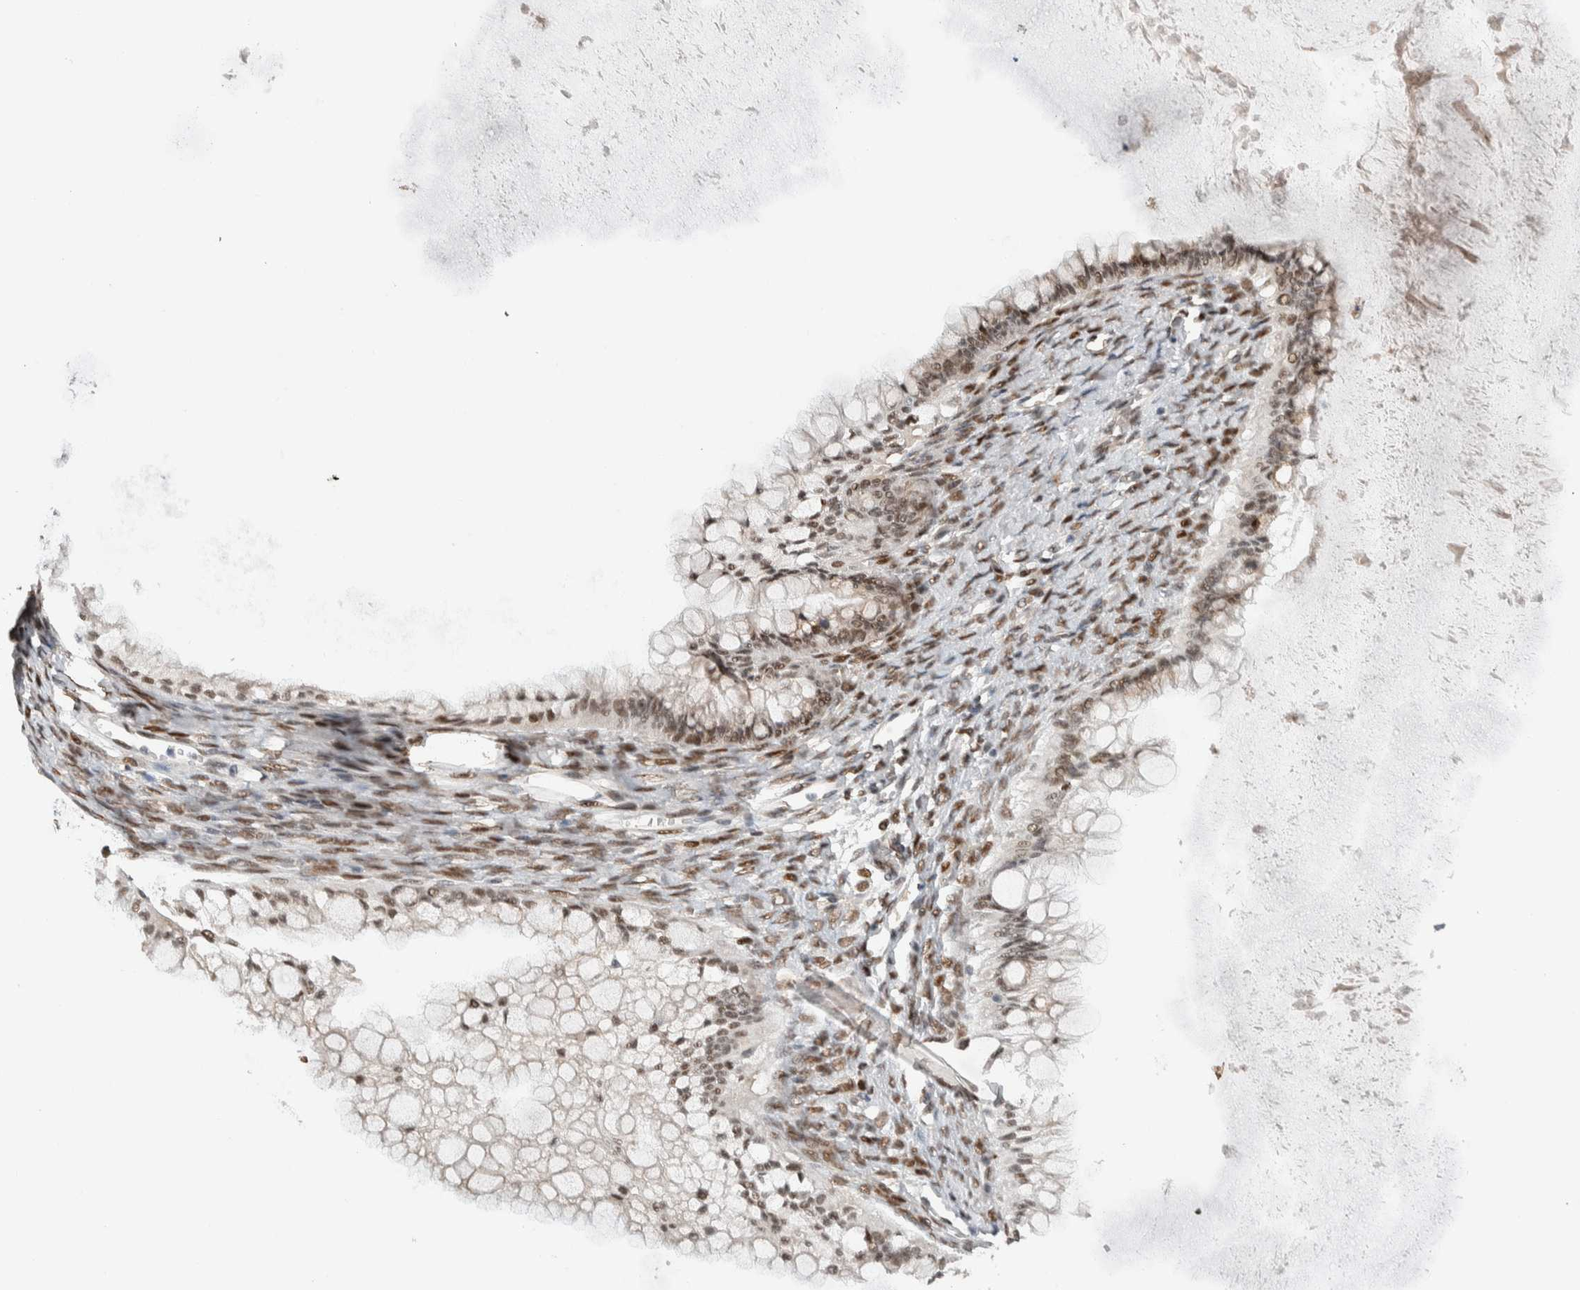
{"staining": {"intensity": "weak", "quantity": ">75%", "location": "nuclear"}, "tissue": "ovarian cancer", "cell_type": "Tumor cells", "image_type": "cancer", "snomed": [{"axis": "morphology", "description": "Cystadenocarcinoma, mucinous, NOS"}, {"axis": "topography", "description": "Ovary"}], "caption": "A high-resolution photomicrograph shows IHC staining of ovarian cancer, which demonstrates weak nuclear positivity in approximately >75% of tumor cells.", "gene": "TNRC18", "patient": {"sex": "female", "age": 57}}